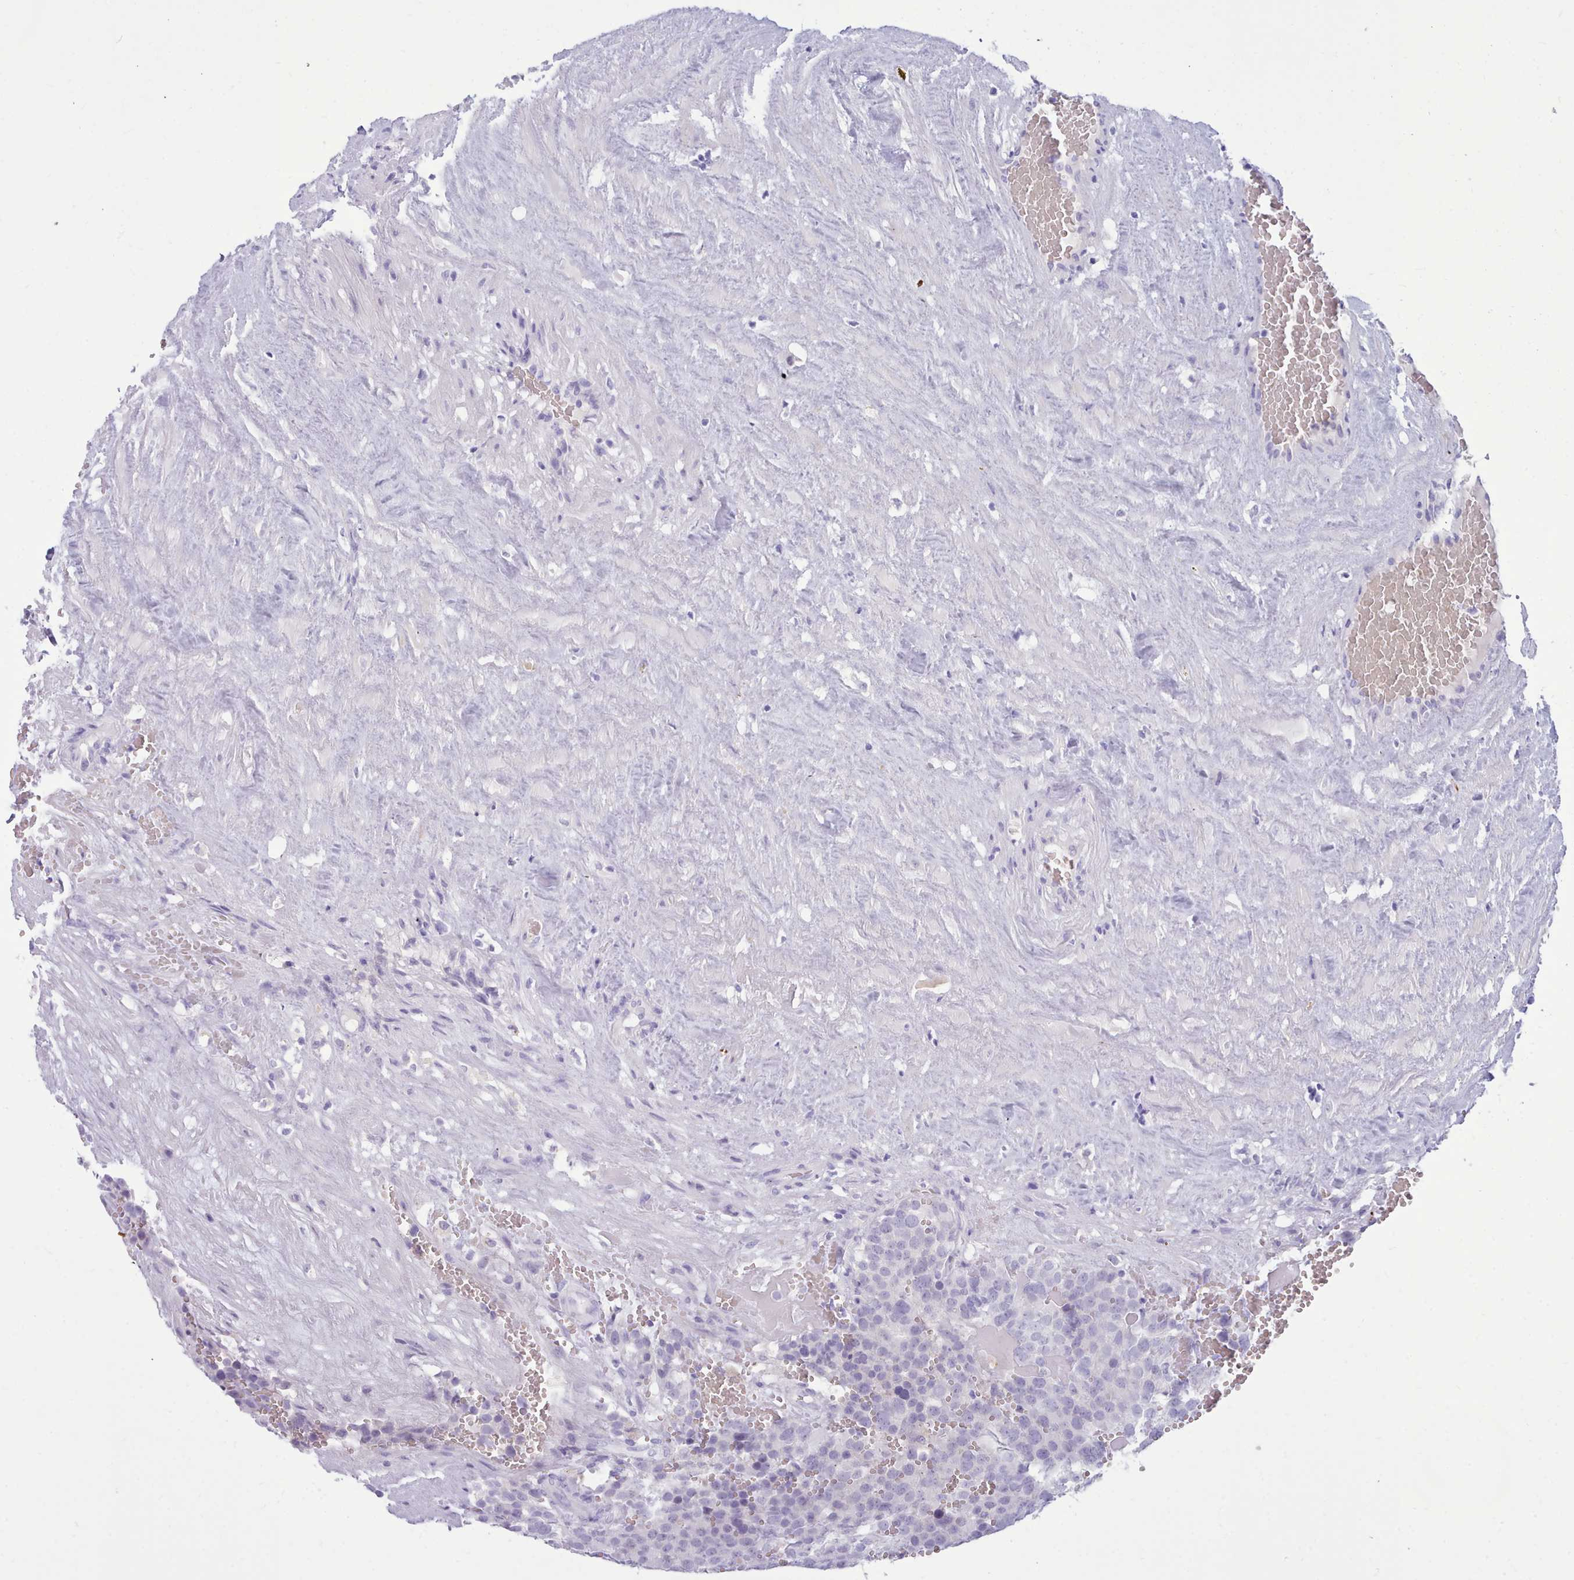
{"staining": {"intensity": "negative", "quantity": "none", "location": "none"}, "tissue": "testis cancer", "cell_type": "Tumor cells", "image_type": "cancer", "snomed": [{"axis": "morphology", "description": "Seminoma, NOS"}, {"axis": "topography", "description": "Testis"}], "caption": "Tumor cells show no significant expression in testis cancer (seminoma).", "gene": "NKX1-2", "patient": {"sex": "male", "age": 71}}